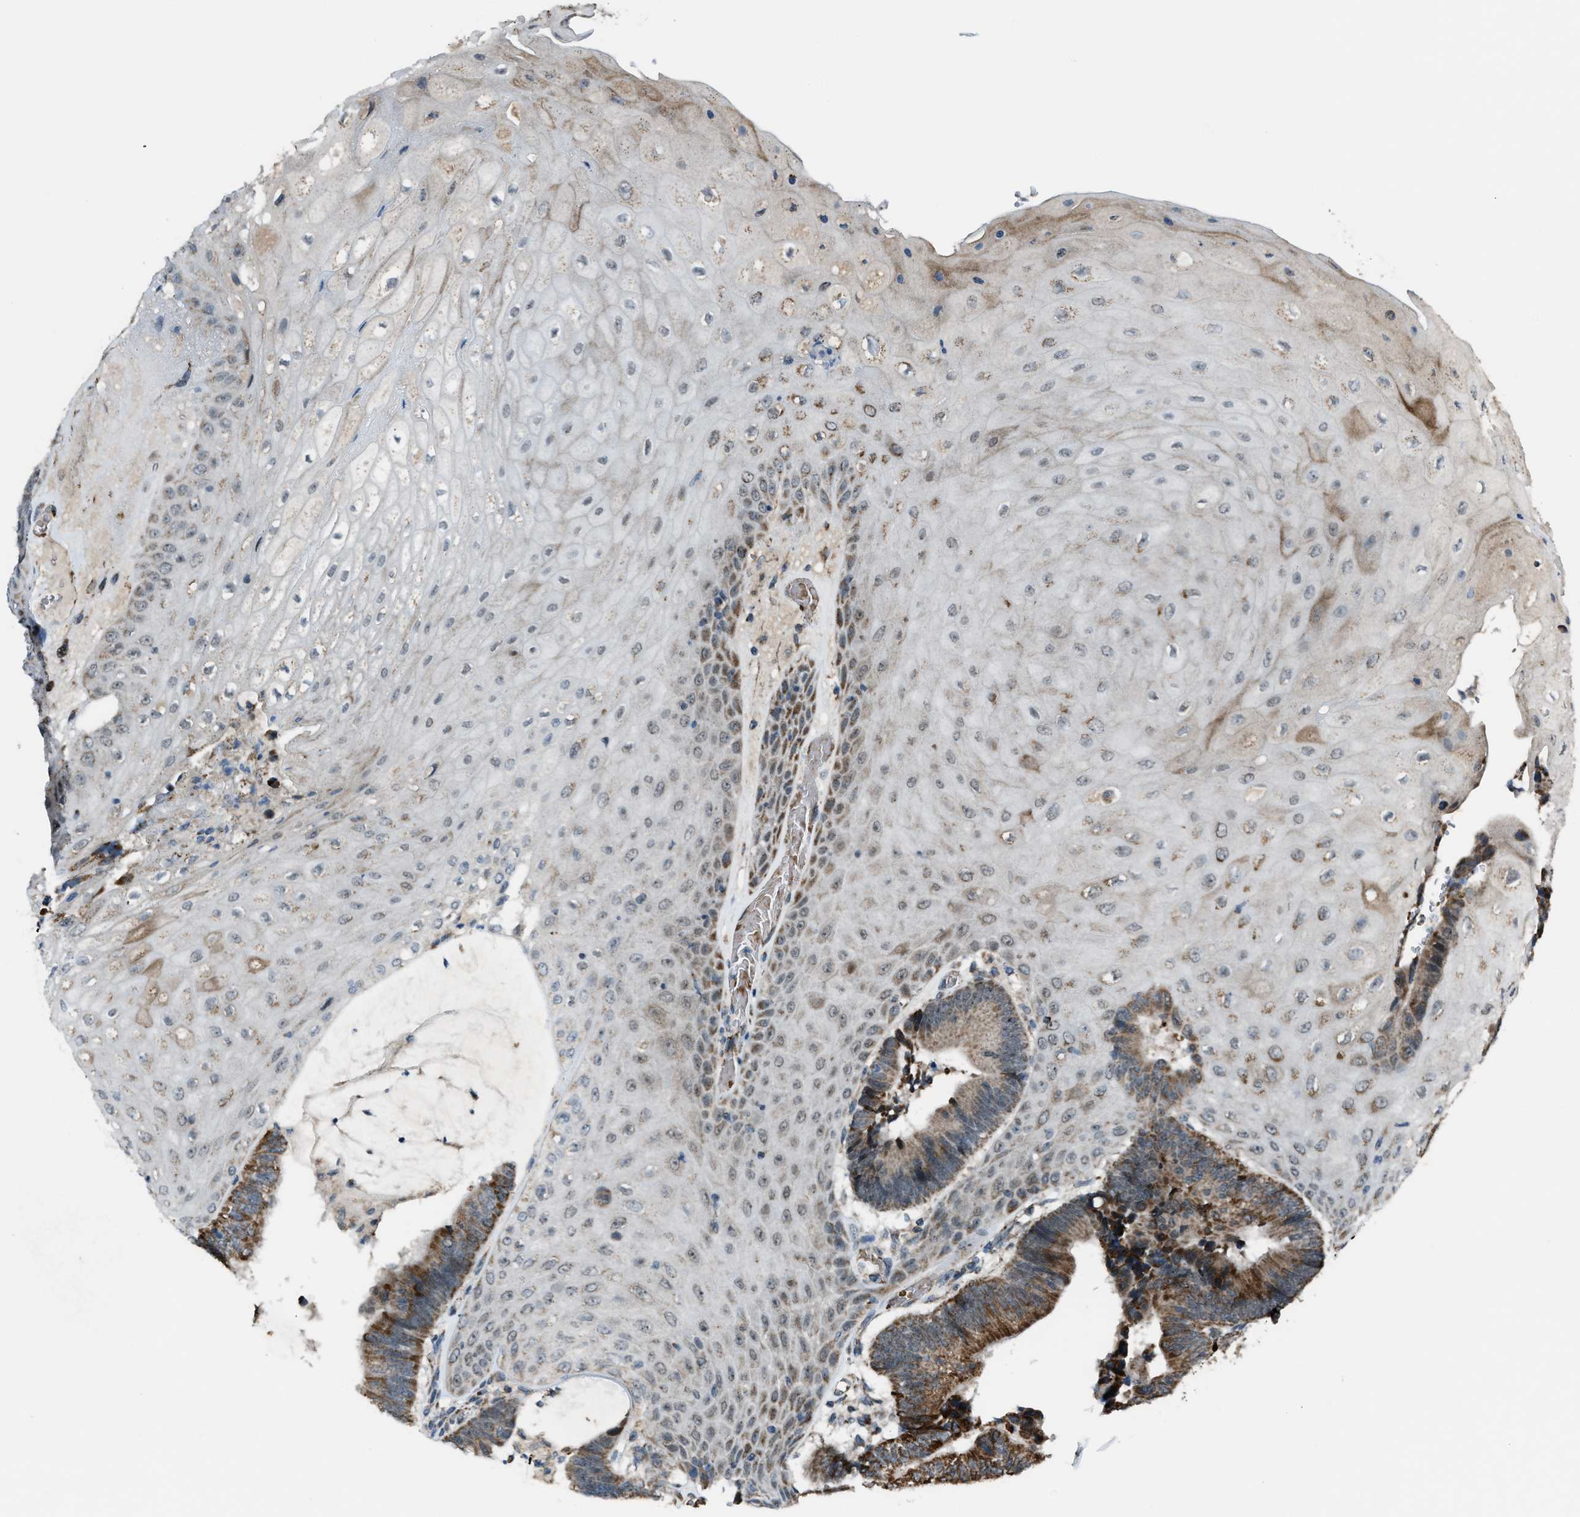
{"staining": {"intensity": "moderate", "quantity": ">75%", "location": "cytoplasmic/membranous"}, "tissue": "colorectal cancer", "cell_type": "Tumor cells", "image_type": "cancer", "snomed": [{"axis": "morphology", "description": "Adenocarcinoma, NOS"}, {"axis": "topography", "description": "Rectum"}, {"axis": "topography", "description": "Anal"}], "caption": "The histopathology image displays immunohistochemical staining of colorectal cancer (adenocarcinoma). There is moderate cytoplasmic/membranous positivity is appreciated in approximately >75% of tumor cells.", "gene": "CHN2", "patient": {"sex": "female", "age": 89}}